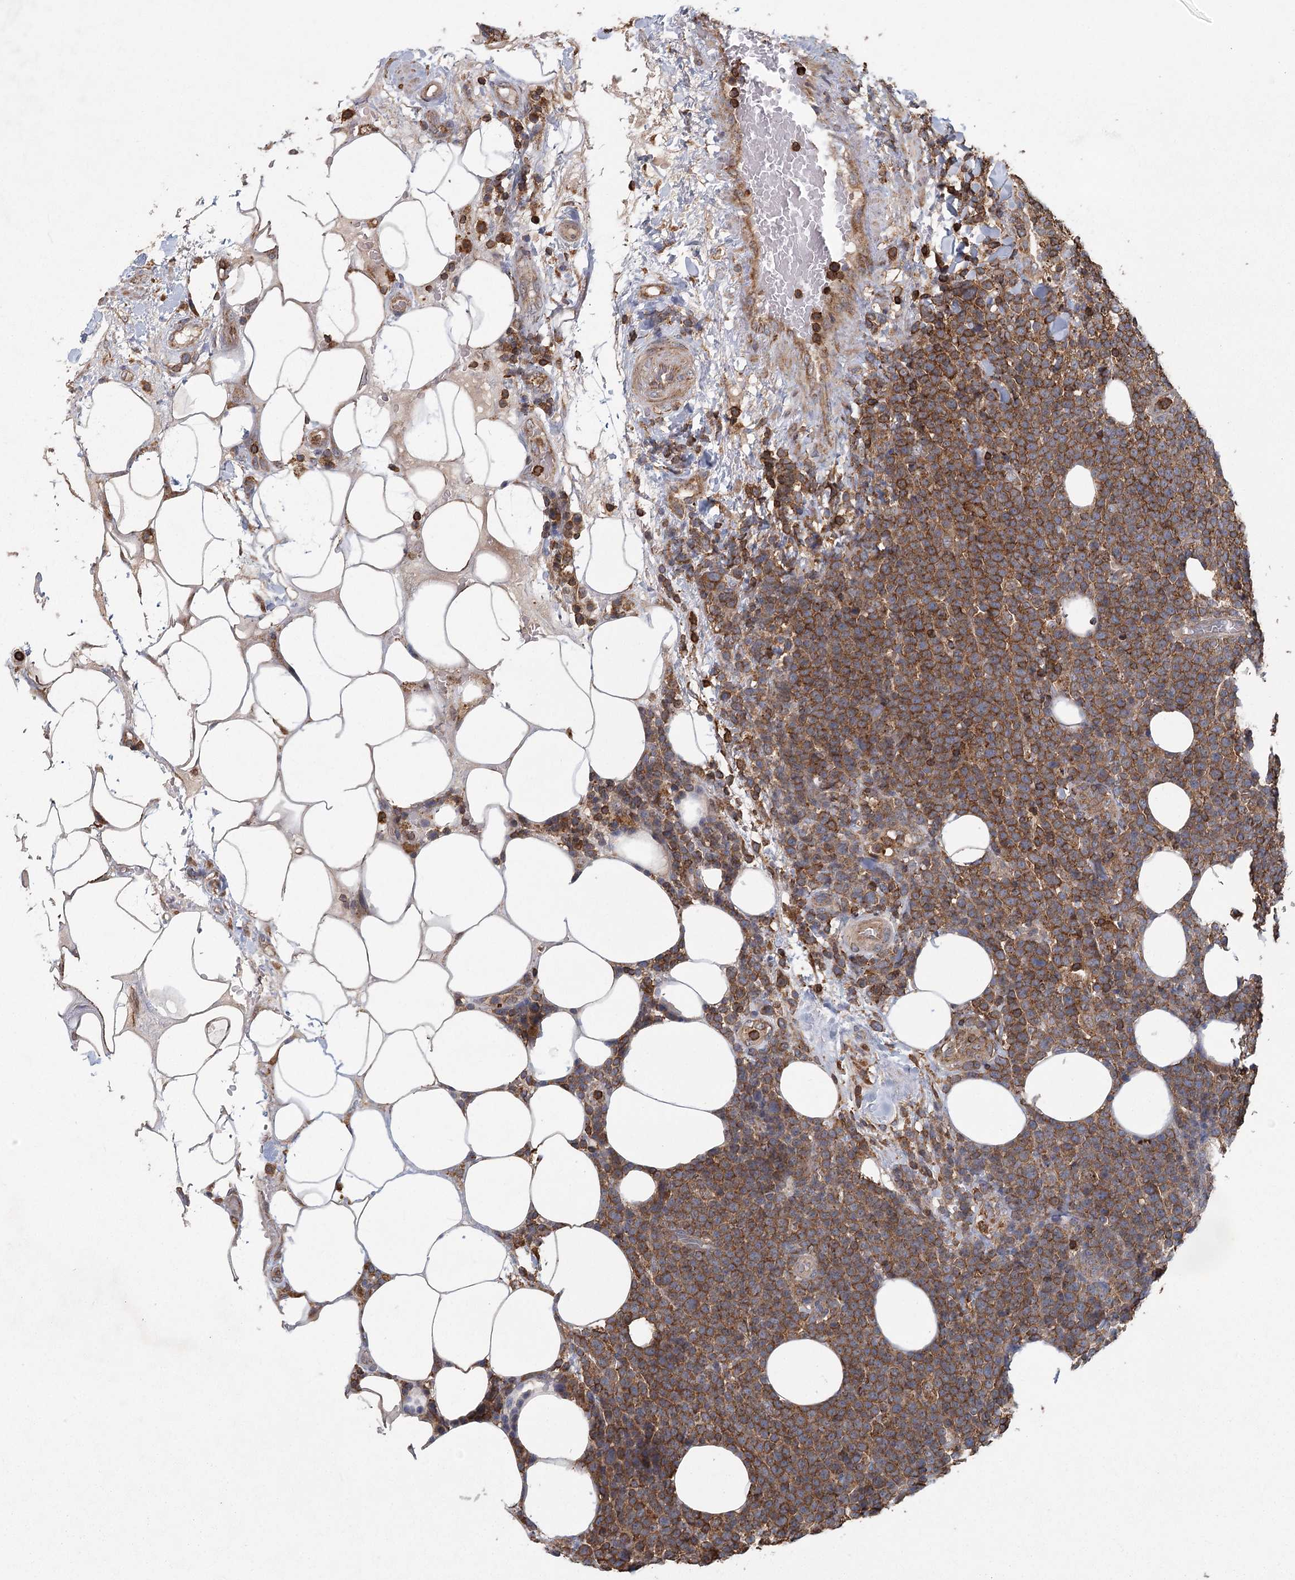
{"staining": {"intensity": "strong", "quantity": ">75%", "location": "cytoplasmic/membranous"}, "tissue": "lymphoma", "cell_type": "Tumor cells", "image_type": "cancer", "snomed": [{"axis": "morphology", "description": "Malignant lymphoma, non-Hodgkin's type, High grade"}, {"axis": "topography", "description": "Lymph node"}], "caption": "High-magnification brightfield microscopy of lymphoma stained with DAB (brown) and counterstained with hematoxylin (blue). tumor cells exhibit strong cytoplasmic/membranous positivity is present in approximately>75% of cells.", "gene": "PLEKHA7", "patient": {"sex": "male", "age": 61}}